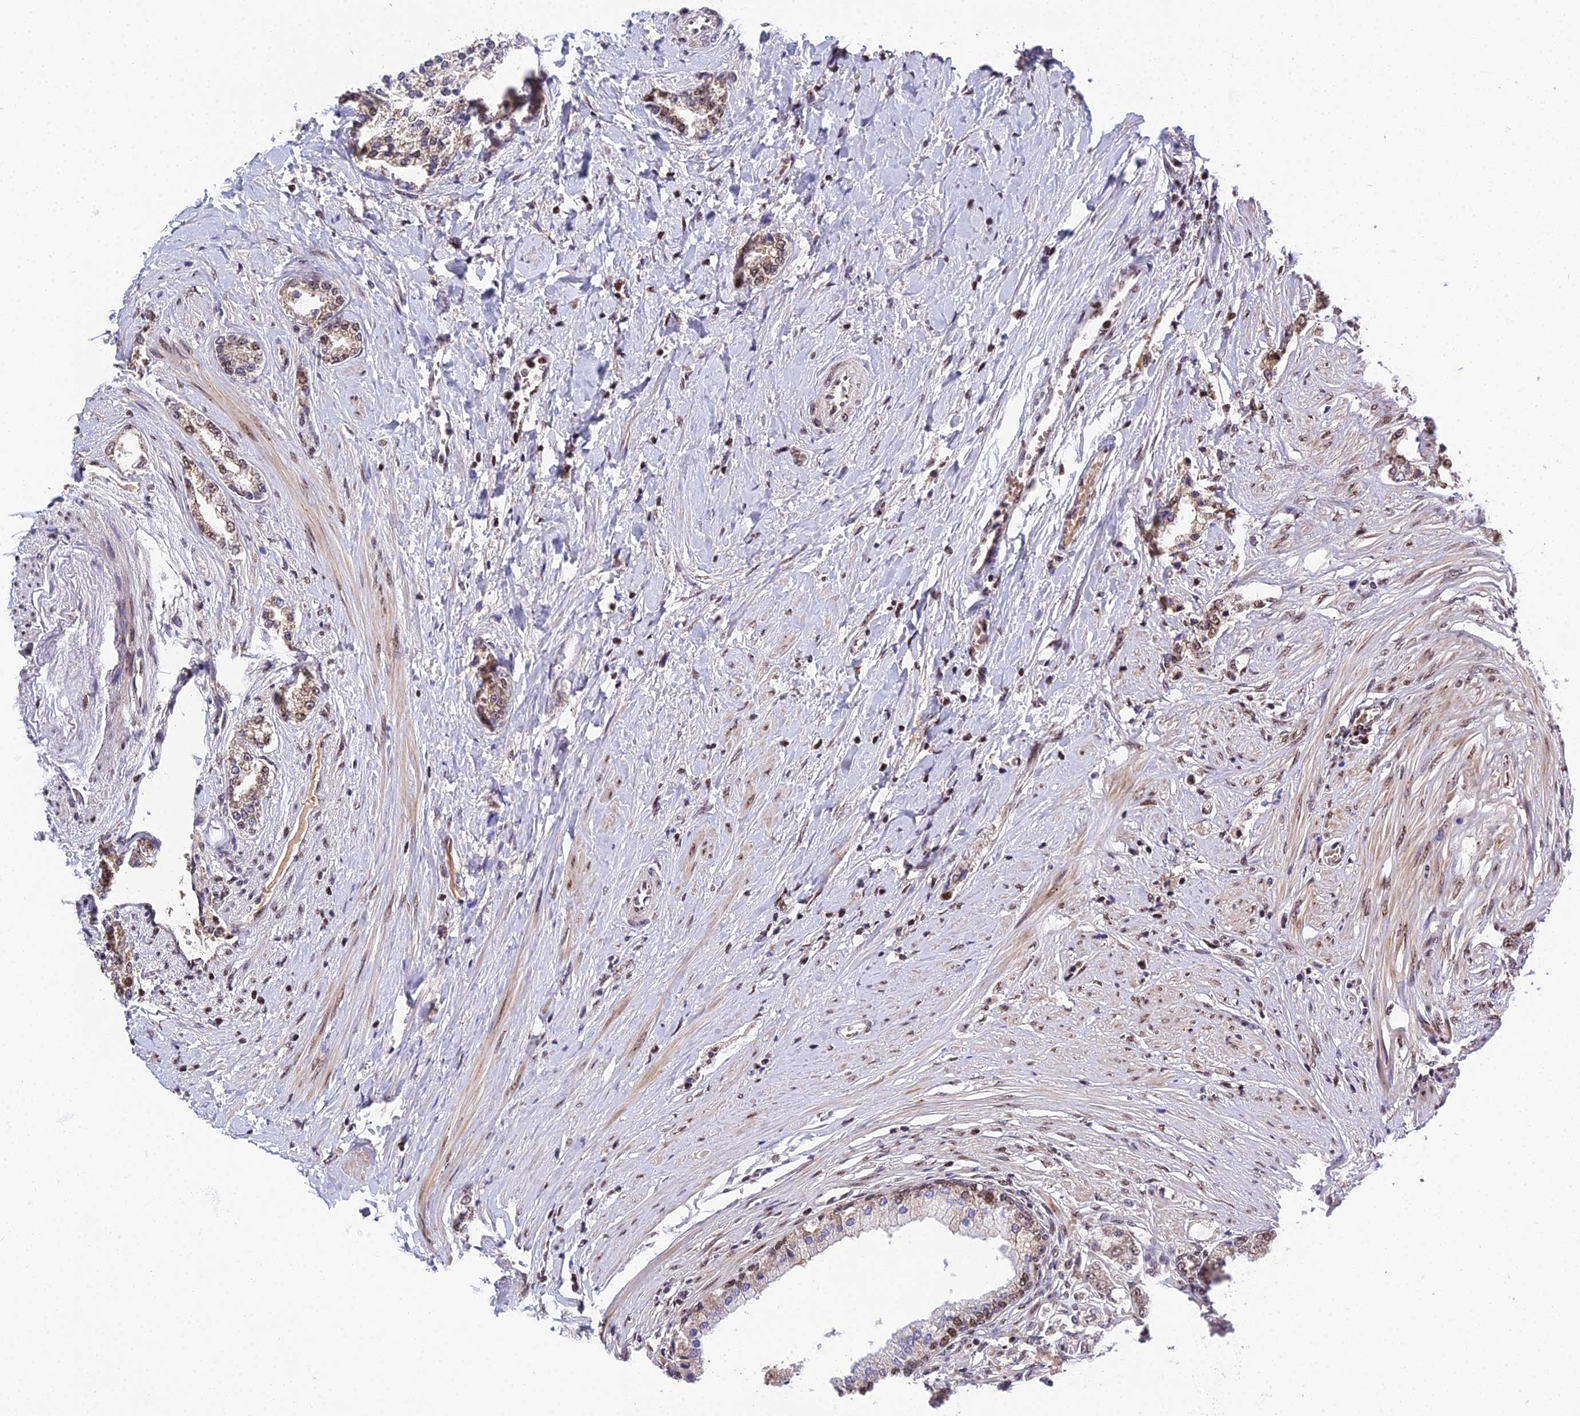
{"staining": {"intensity": "weak", "quantity": "25%-75%", "location": "cytoplasmic/membranous,nuclear"}, "tissue": "prostate cancer", "cell_type": "Tumor cells", "image_type": "cancer", "snomed": [{"axis": "morphology", "description": "Adenocarcinoma, High grade"}, {"axis": "topography", "description": "Prostate"}], "caption": "An image showing weak cytoplasmic/membranous and nuclear positivity in approximately 25%-75% of tumor cells in adenocarcinoma (high-grade) (prostate), as visualized by brown immunohistochemical staining.", "gene": "ARL2", "patient": {"sex": "male", "age": 64}}